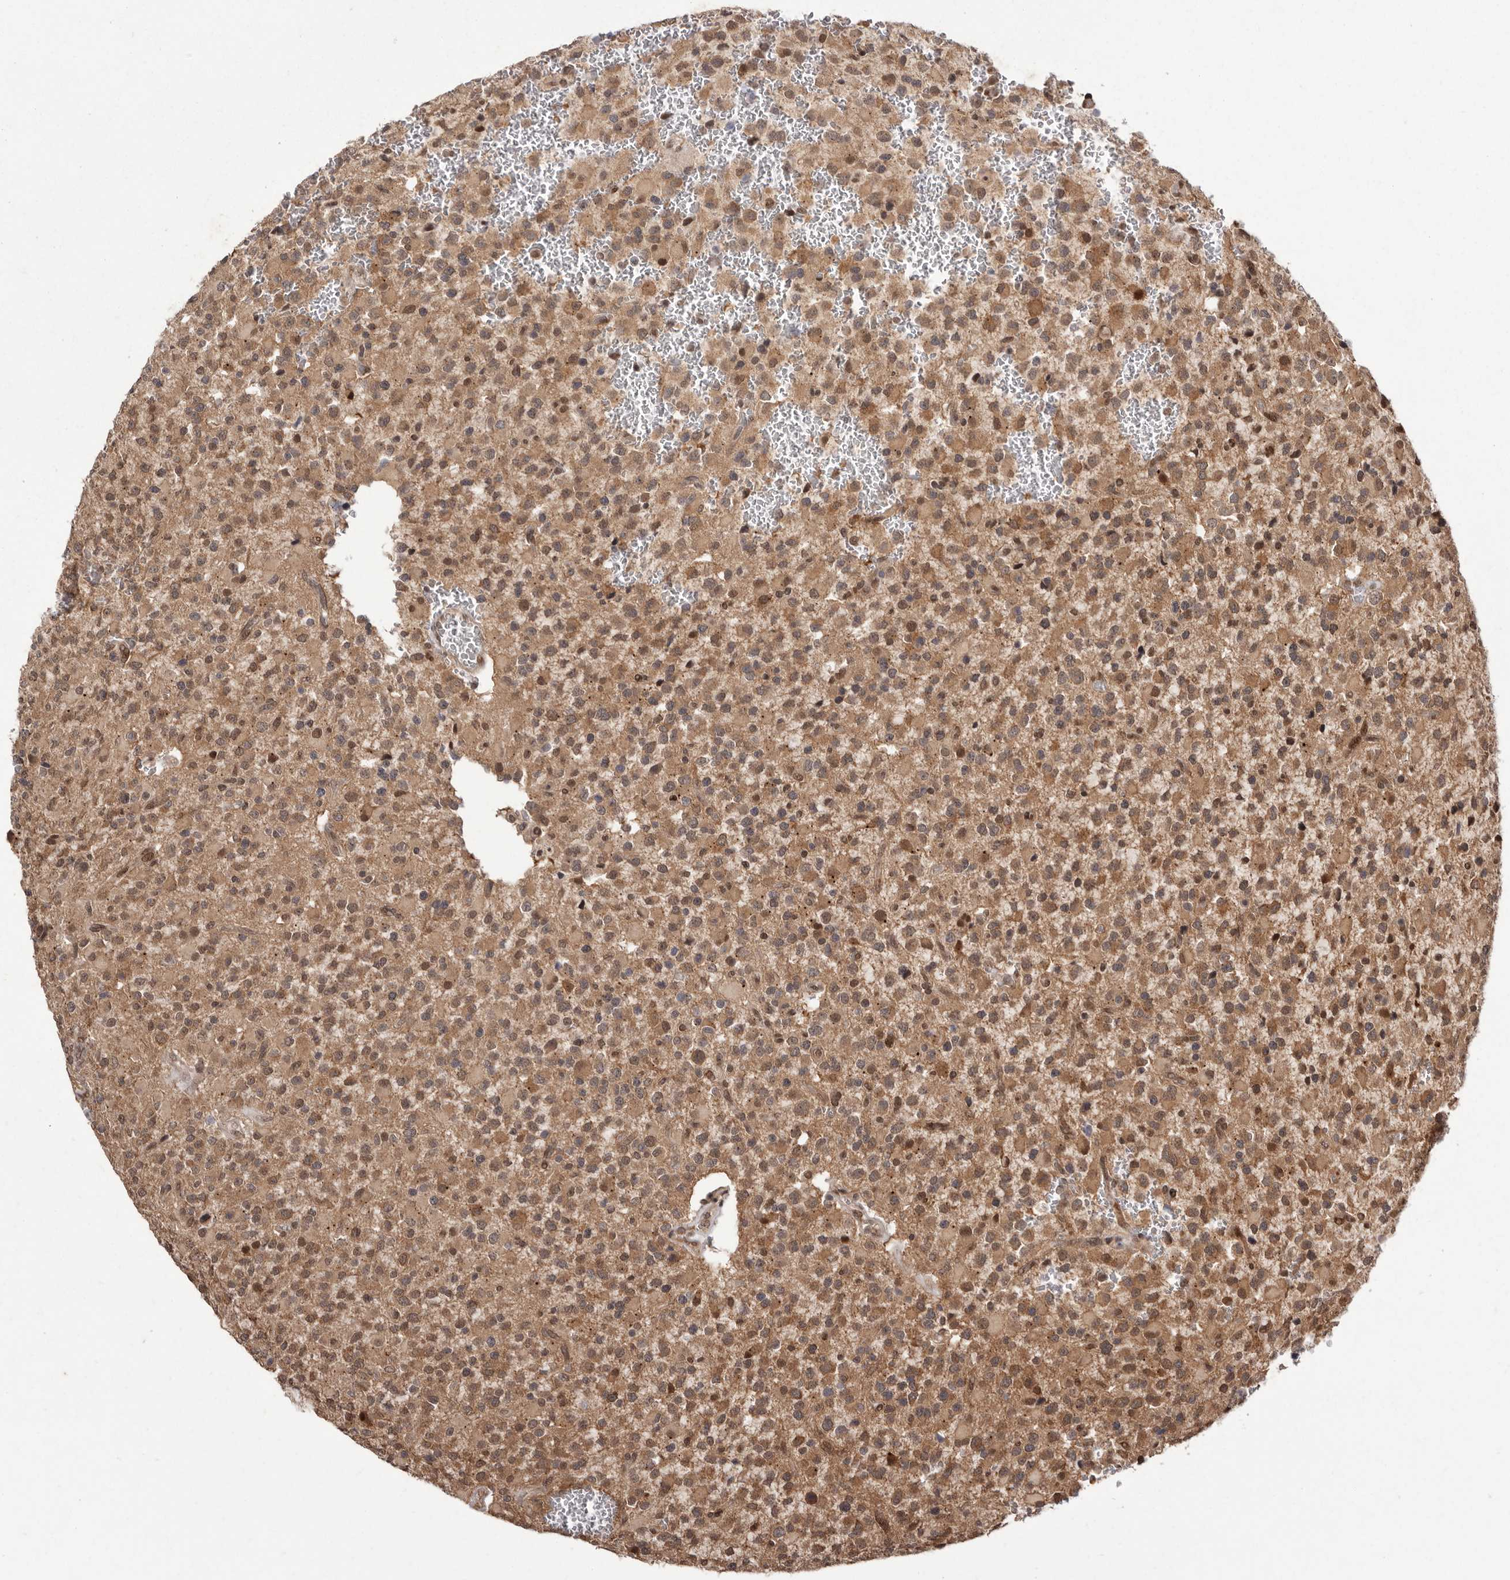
{"staining": {"intensity": "moderate", "quantity": ">75%", "location": "cytoplasmic/membranous"}, "tissue": "glioma", "cell_type": "Tumor cells", "image_type": "cancer", "snomed": [{"axis": "morphology", "description": "Glioma, malignant, High grade"}, {"axis": "topography", "description": "Brain"}], "caption": "A brown stain labels moderate cytoplasmic/membranous positivity of a protein in human glioma tumor cells. The protein of interest is shown in brown color, while the nuclei are stained blue.", "gene": "LRGUK", "patient": {"sex": "male", "age": 34}}